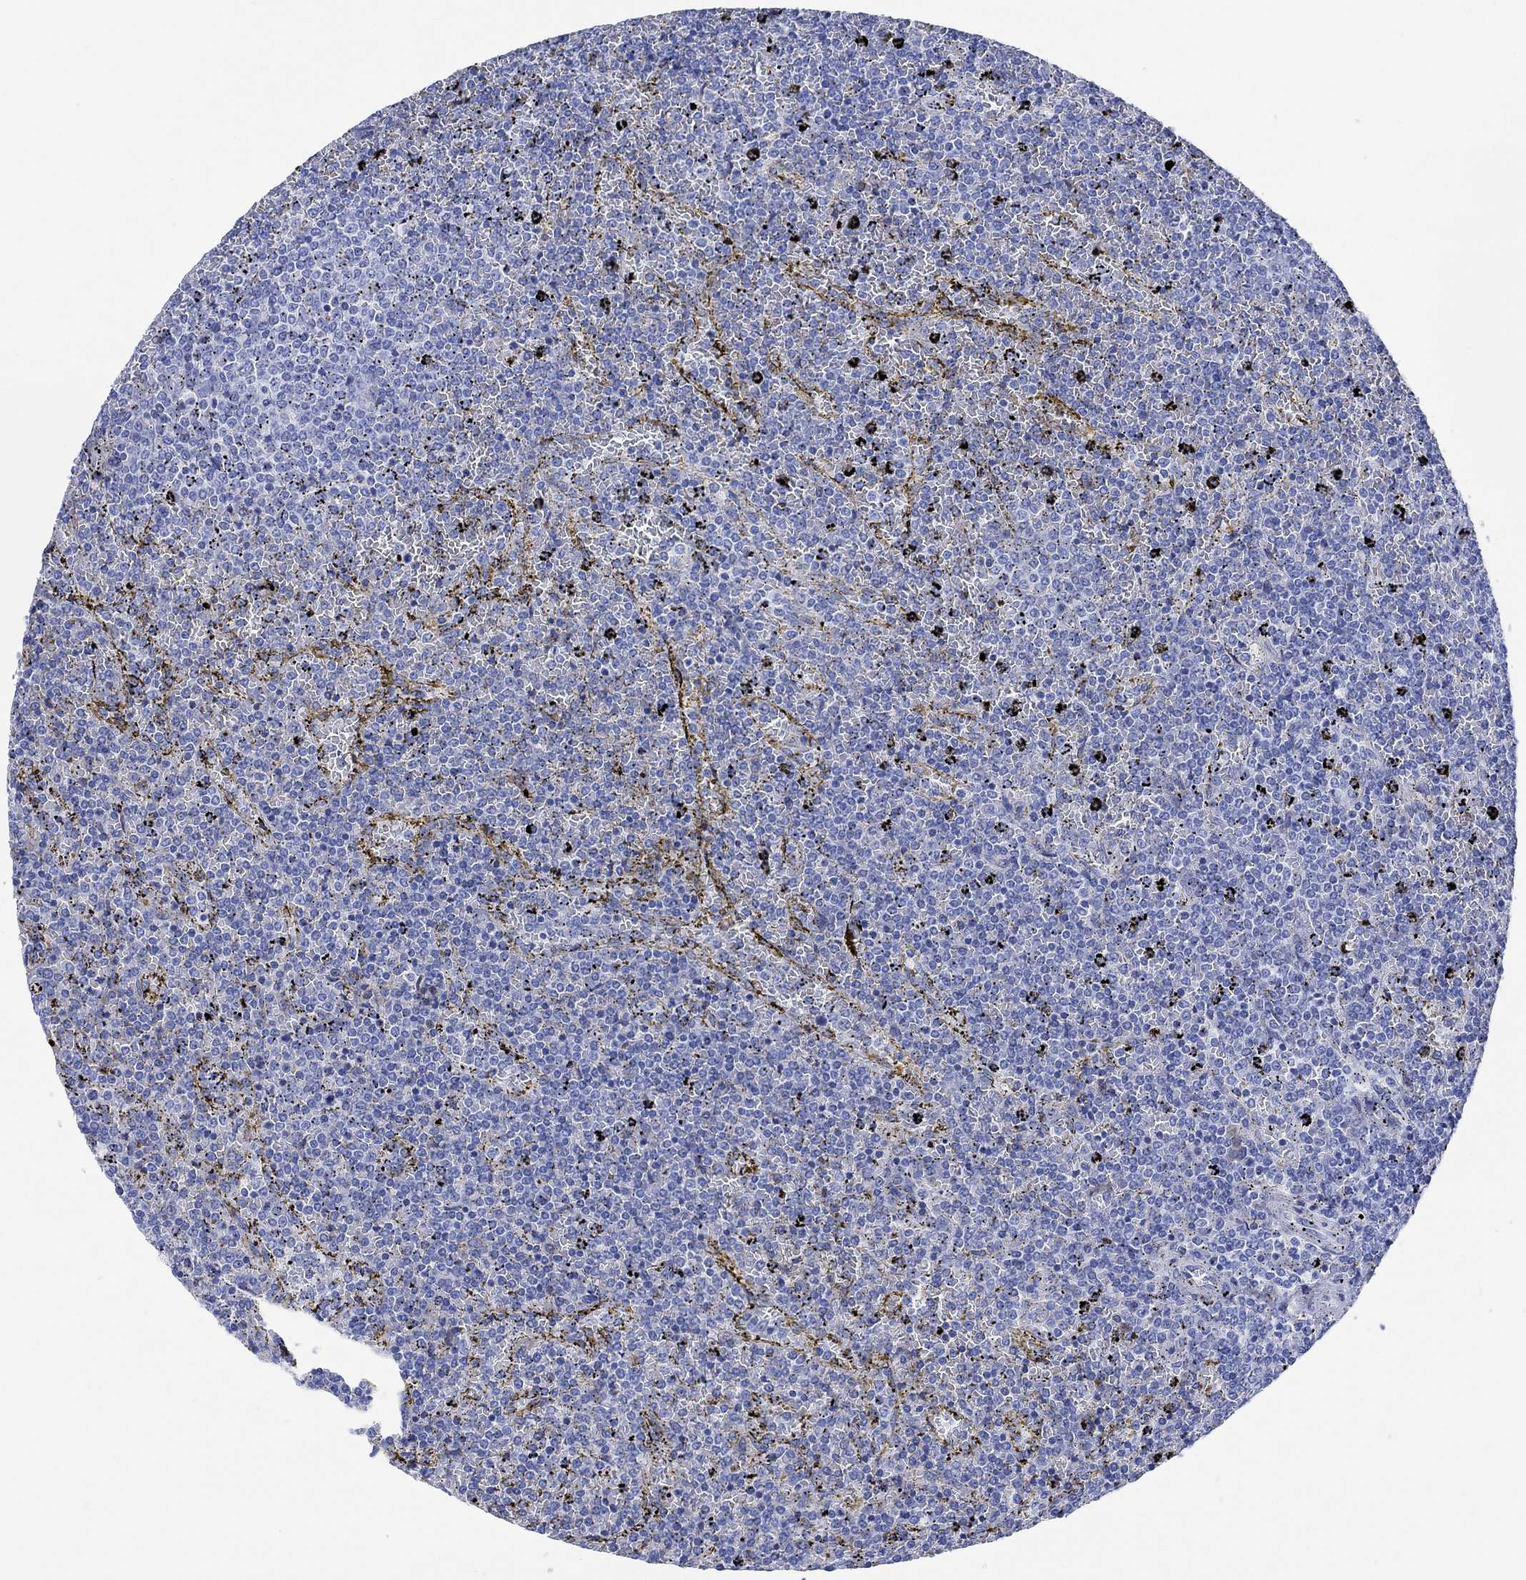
{"staining": {"intensity": "negative", "quantity": "none", "location": "none"}, "tissue": "lymphoma", "cell_type": "Tumor cells", "image_type": "cancer", "snomed": [{"axis": "morphology", "description": "Malignant lymphoma, non-Hodgkin's type, Low grade"}, {"axis": "topography", "description": "Spleen"}], "caption": "IHC histopathology image of human malignant lymphoma, non-Hodgkin's type (low-grade) stained for a protein (brown), which displays no staining in tumor cells.", "gene": "MYL1", "patient": {"sex": "female", "age": 77}}